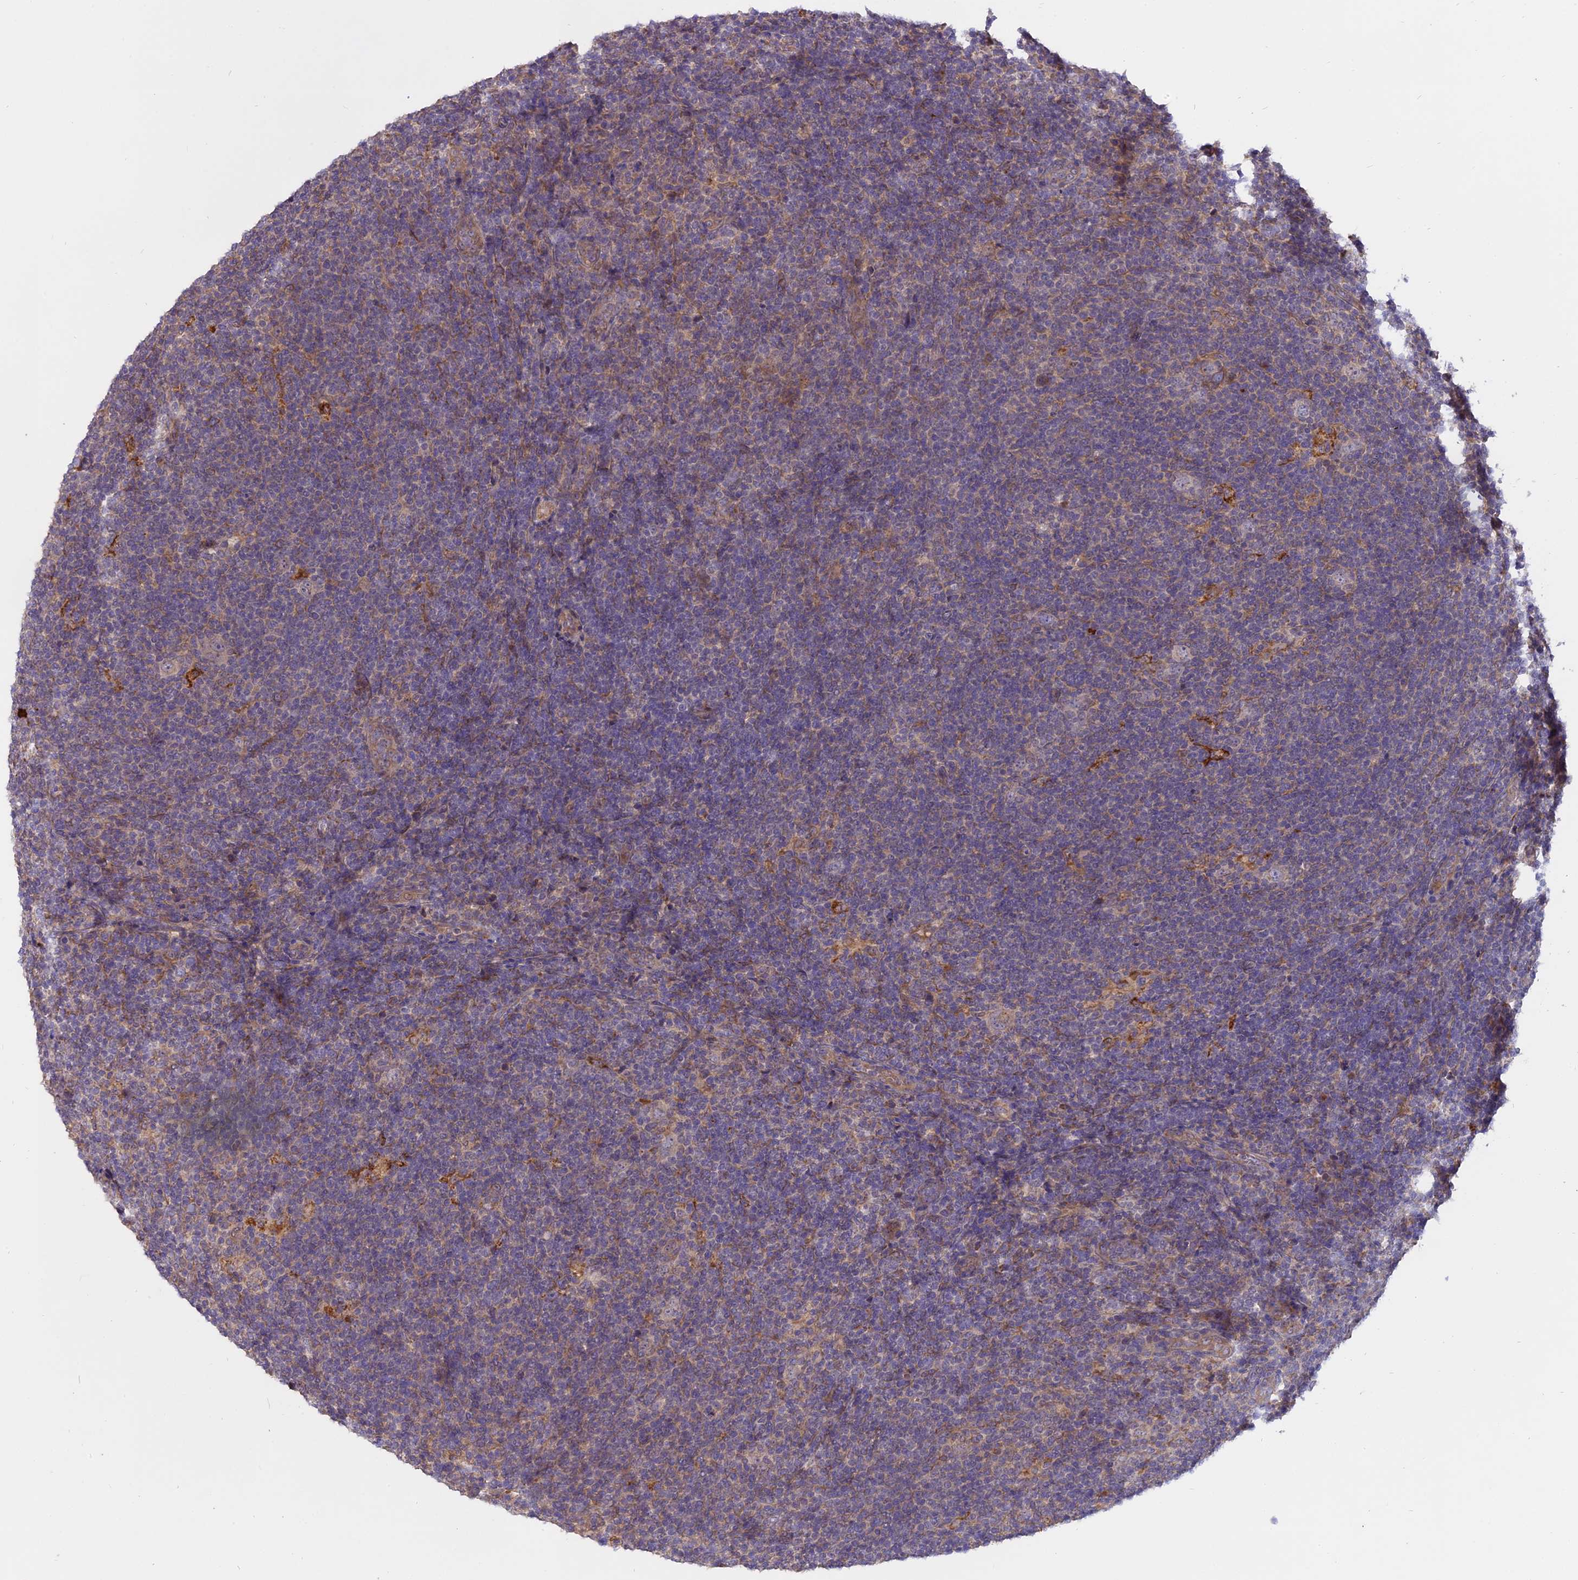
{"staining": {"intensity": "negative", "quantity": "none", "location": "none"}, "tissue": "lymphoma", "cell_type": "Tumor cells", "image_type": "cancer", "snomed": [{"axis": "morphology", "description": "Hodgkin's disease, NOS"}, {"axis": "topography", "description": "Lymph node"}], "caption": "A photomicrograph of lymphoma stained for a protein demonstrates no brown staining in tumor cells.", "gene": "MEMO1", "patient": {"sex": "female", "age": 57}}